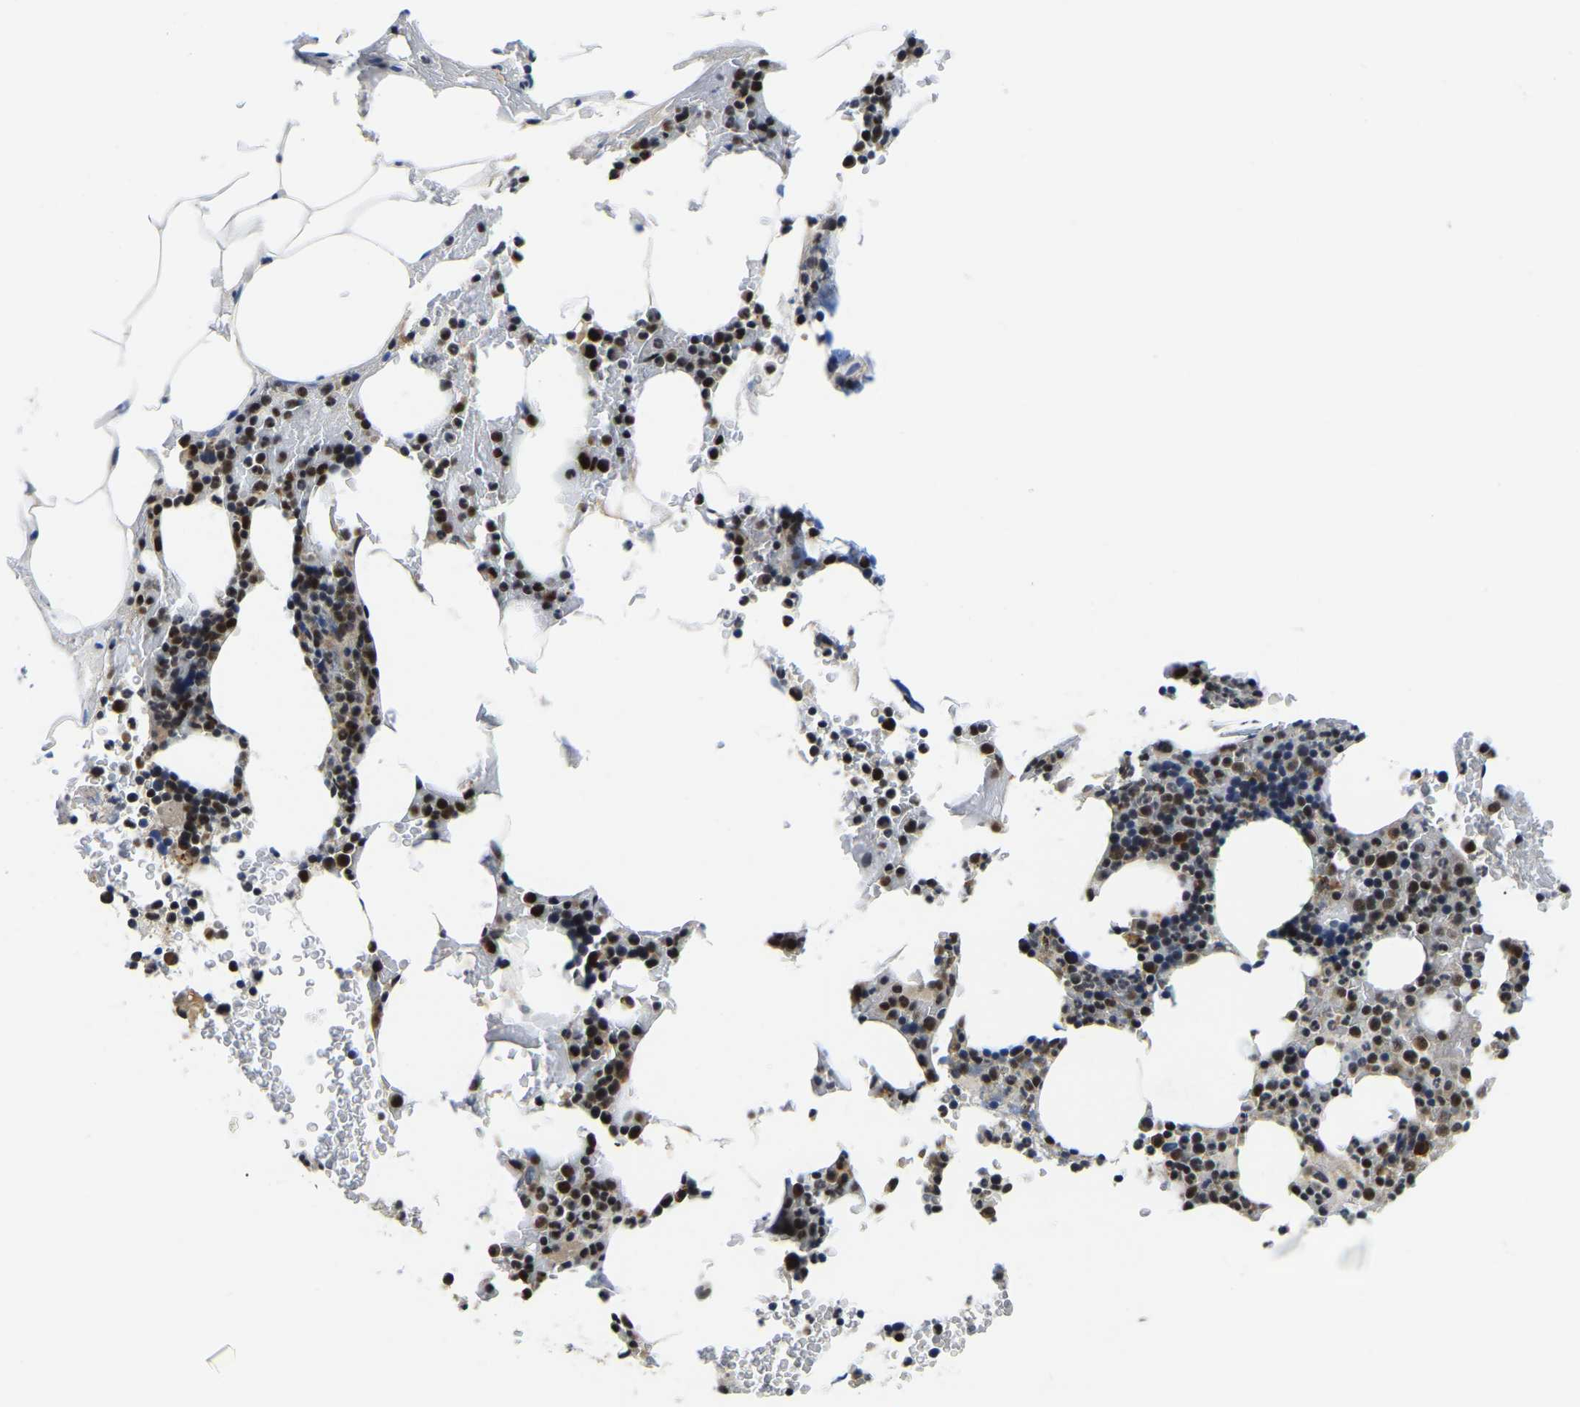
{"staining": {"intensity": "moderate", "quantity": "25%-75%", "location": "nuclear"}, "tissue": "bone marrow", "cell_type": "Hematopoietic cells", "image_type": "normal", "snomed": [{"axis": "morphology", "description": "Normal tissue, NOS"}, {"axis": "topography", "description": "Bone marrow"}], "caption": "Immunohistochemical staining of benign bone marrow shows 25%-75% levels of moderate nuclear protein staining in approximately 25%-75% of hematopoietic cells.", "gene": "POLDIP3", "patient": {"sex": "female", "age": 66}}